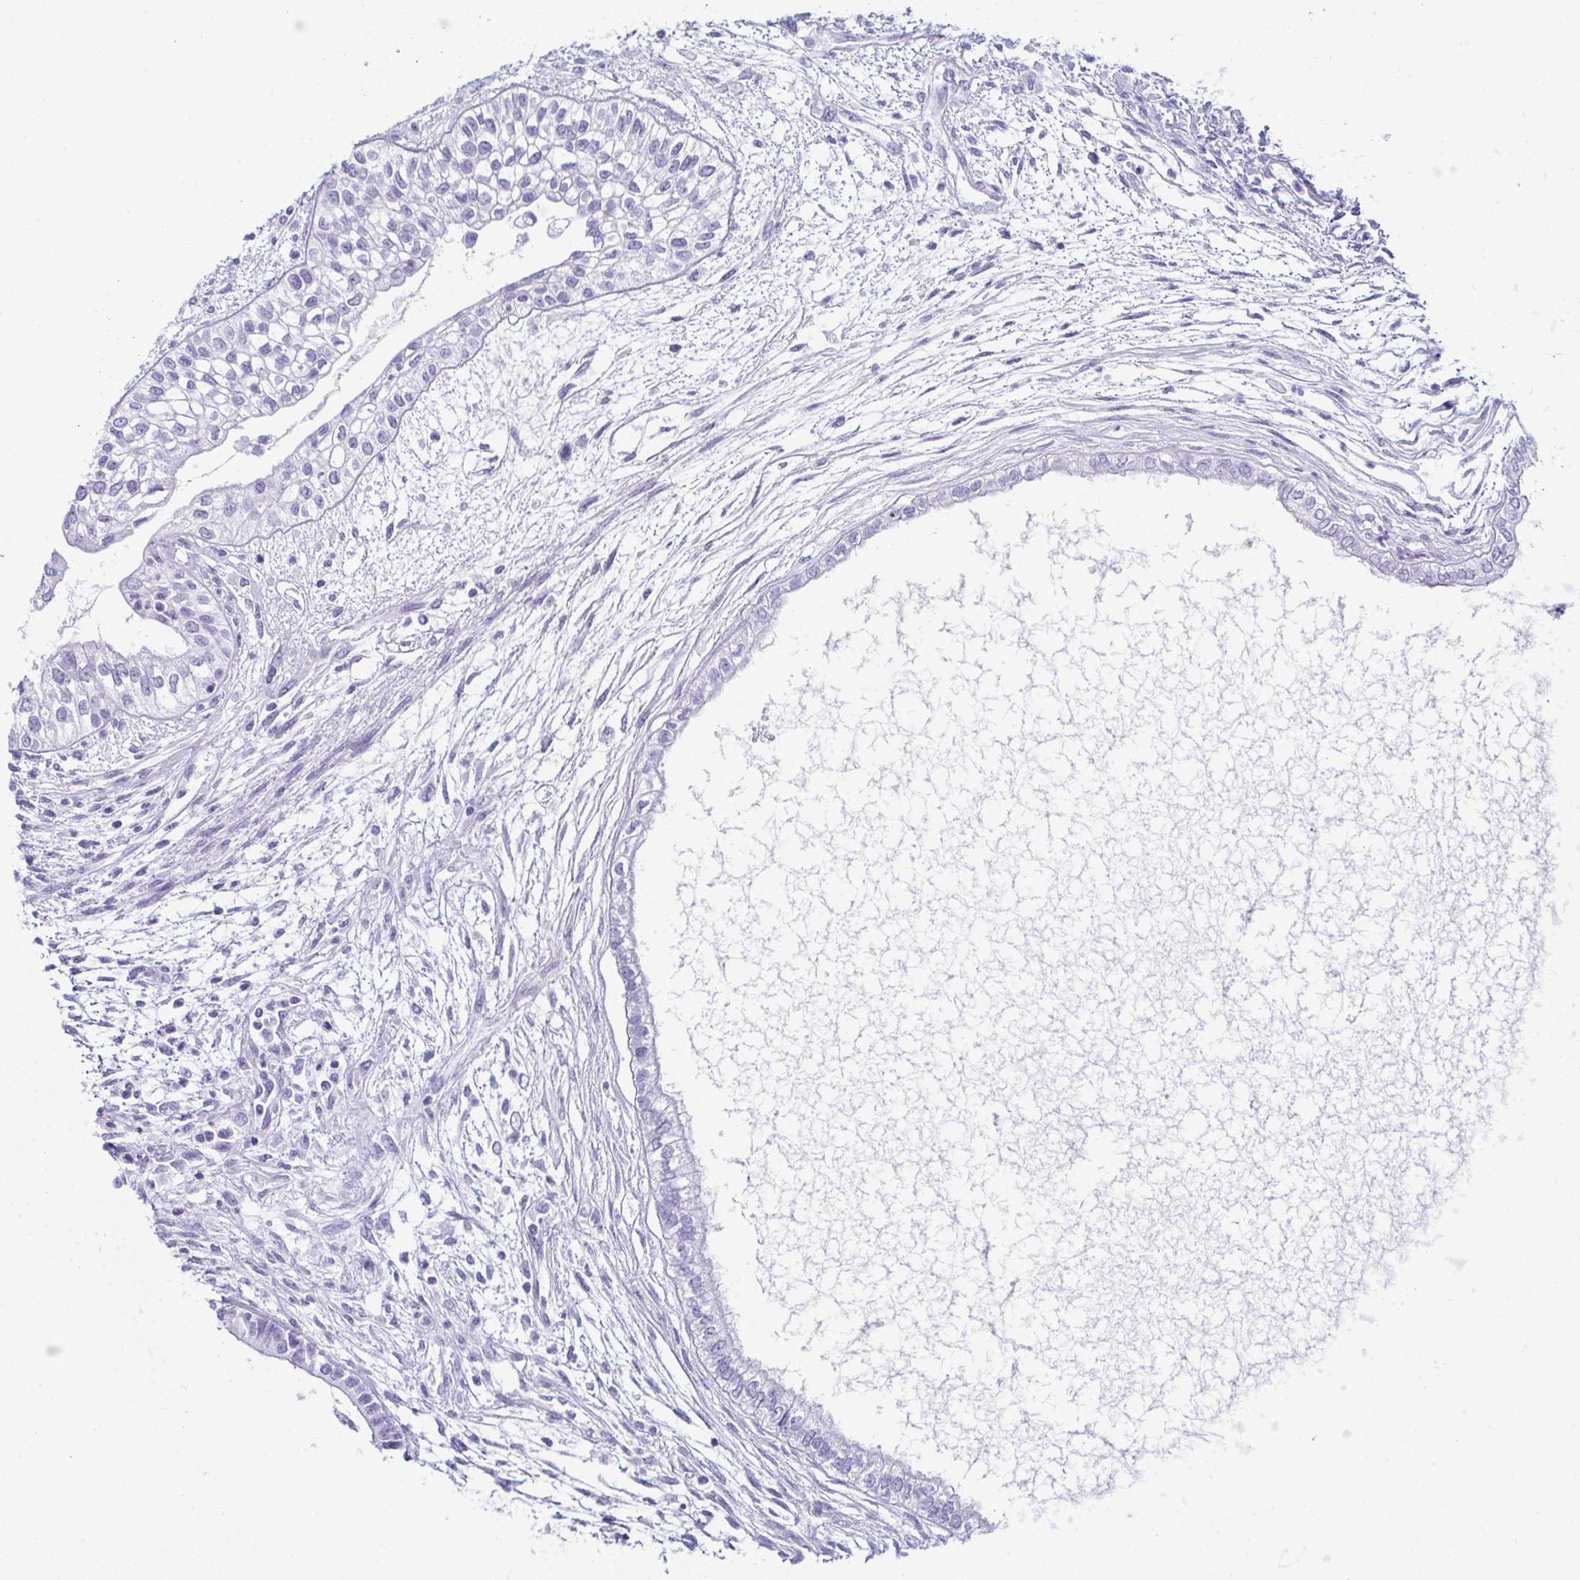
{"staining": {"intensity": "negative", "quantity": "none", "location": "none"}, "tissue": "testis cancer", "cell_type": "Tumor cells", "image_type": "cancer", "snomed": [{"axis": "morphology", "description": "Carcinoma, Embryonal, NOS"}, {"axis": "topography", "description": "Testis"}], "caption": "This is an IHC micrograph of human embryonal carcinoma (testis). There is no positivity in tumor cells.", "gene": "ENKUR", "patient": {"sex": "male", "age": 37}}